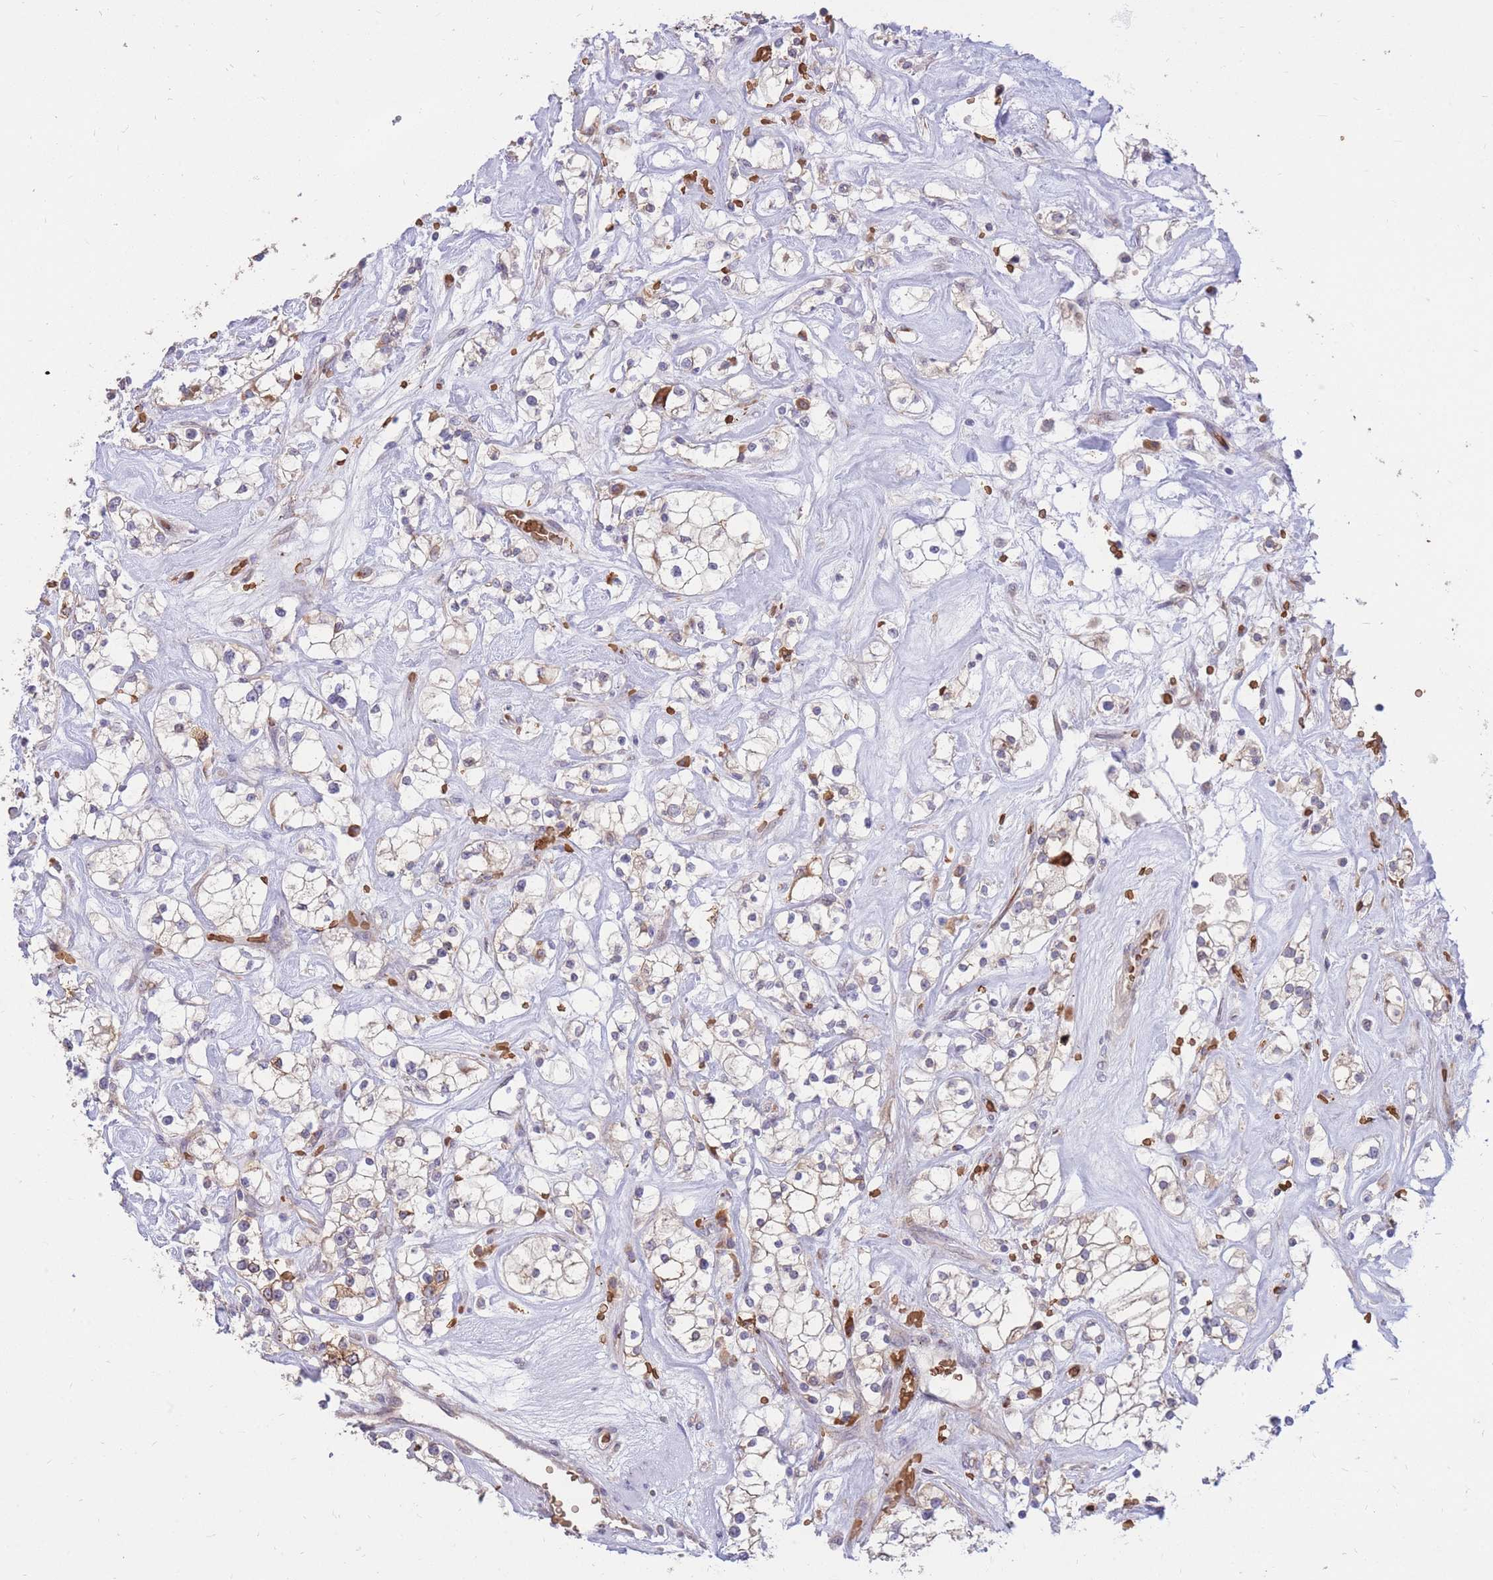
{"staining": {"intensity": "weak", "quantity": "25%-75%", "location": "cytoplasmic/membranous"}, "tissue": "renal cancer", "cell_type": "Tumor cells", "image_type": "cancer", "snomed": [{"axis": "morphology", "description": "Adenocarcinoma, NOS"}, {"axis": "topography", "description": "Kidney"}], "caption": "Tumor cells show low levels of weak cytoplasmic/membranous staining in about 25%-75% of cells in renal cancer (adenocarcinoma). (Stains: DAB in brown, nuclei in blue, Microscopy: brightfield microscopy at high magnification).", "gene": "ATP10D", "patient": {"sex": "male", "age": 77}}